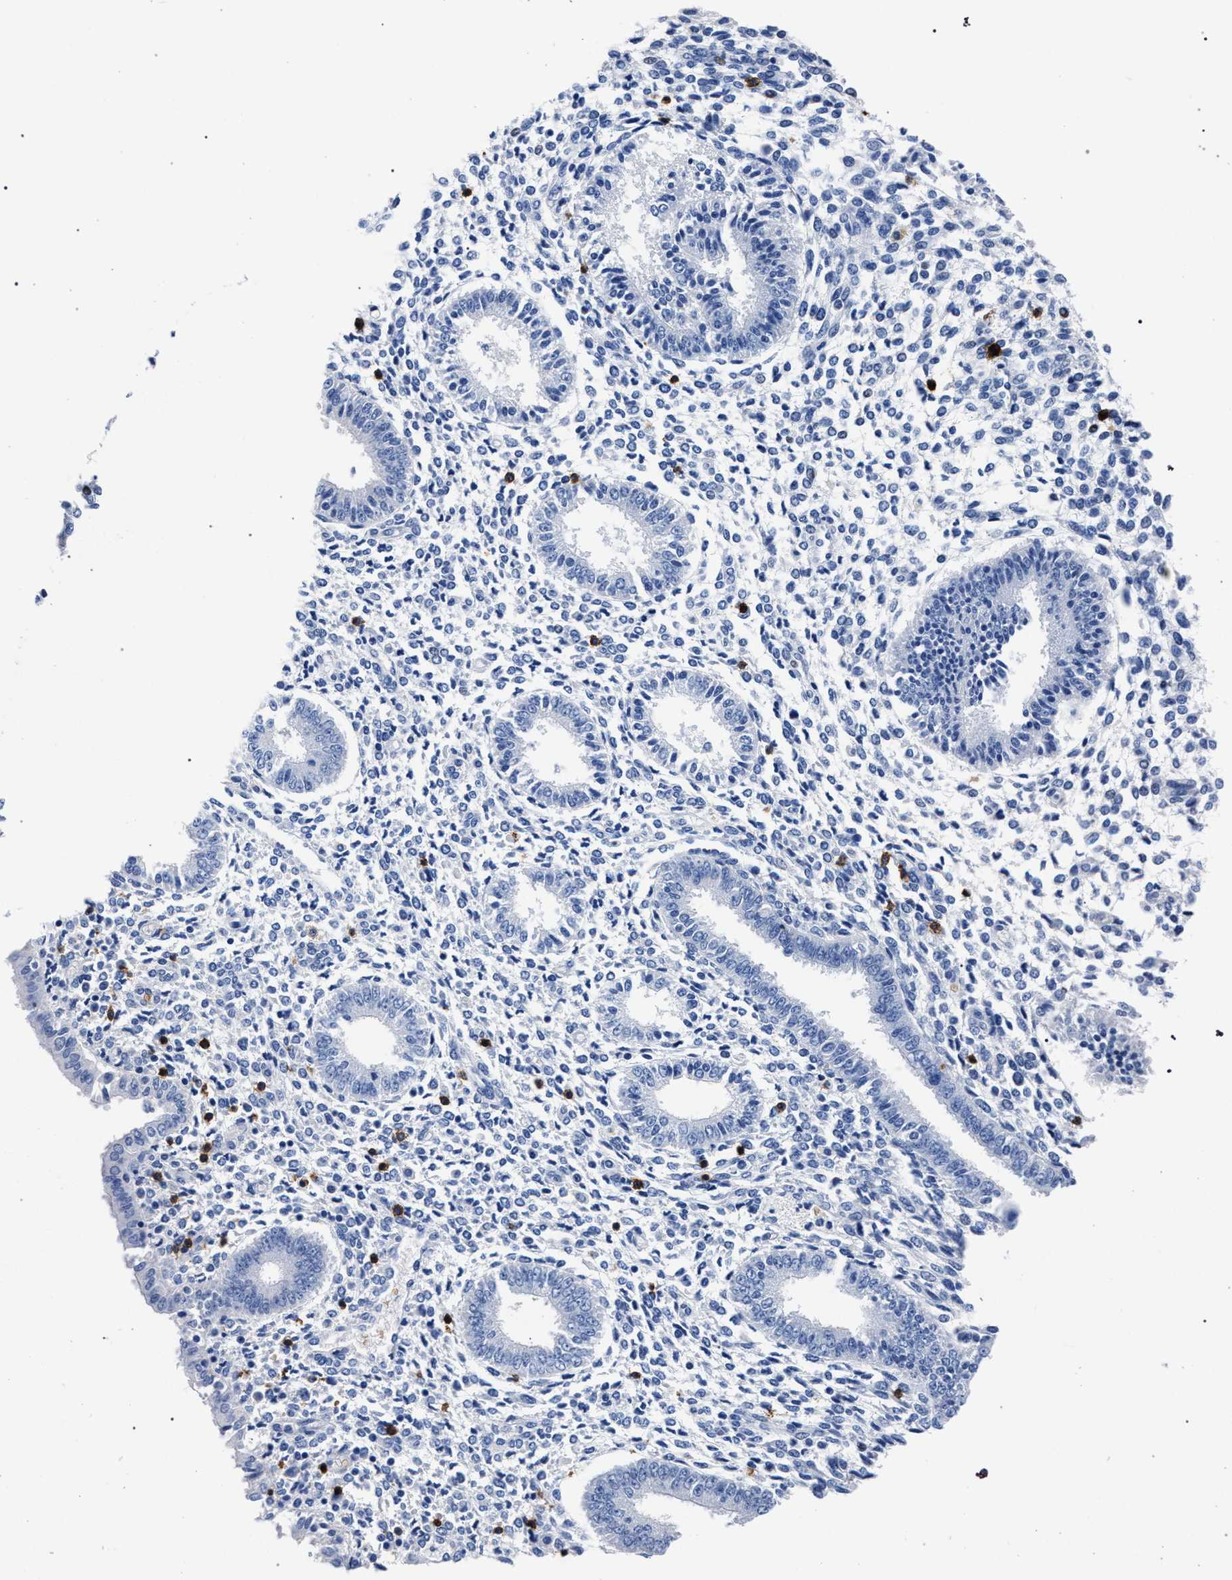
{"staining": {"intensity": "negative", "quantity": "none", "location": "none"}, "tissue": "endometrium", "cell_type": "Cells in endometrial stroma", "image_type": "normal", "snomed": [{"axis": "morphology", "description": "Normal tissue, NOS"}, {"axis": "topography", "description": "Endometrium"}], "caption": "This is a photomicrograph of immunohistochemistry staining of normal endometrium, which shows no positivity in cells in endometrial stroma. Nuclei are stained in blue.", "gene": "KLRK1", "patient": {"sex": "female", "age": 35}}